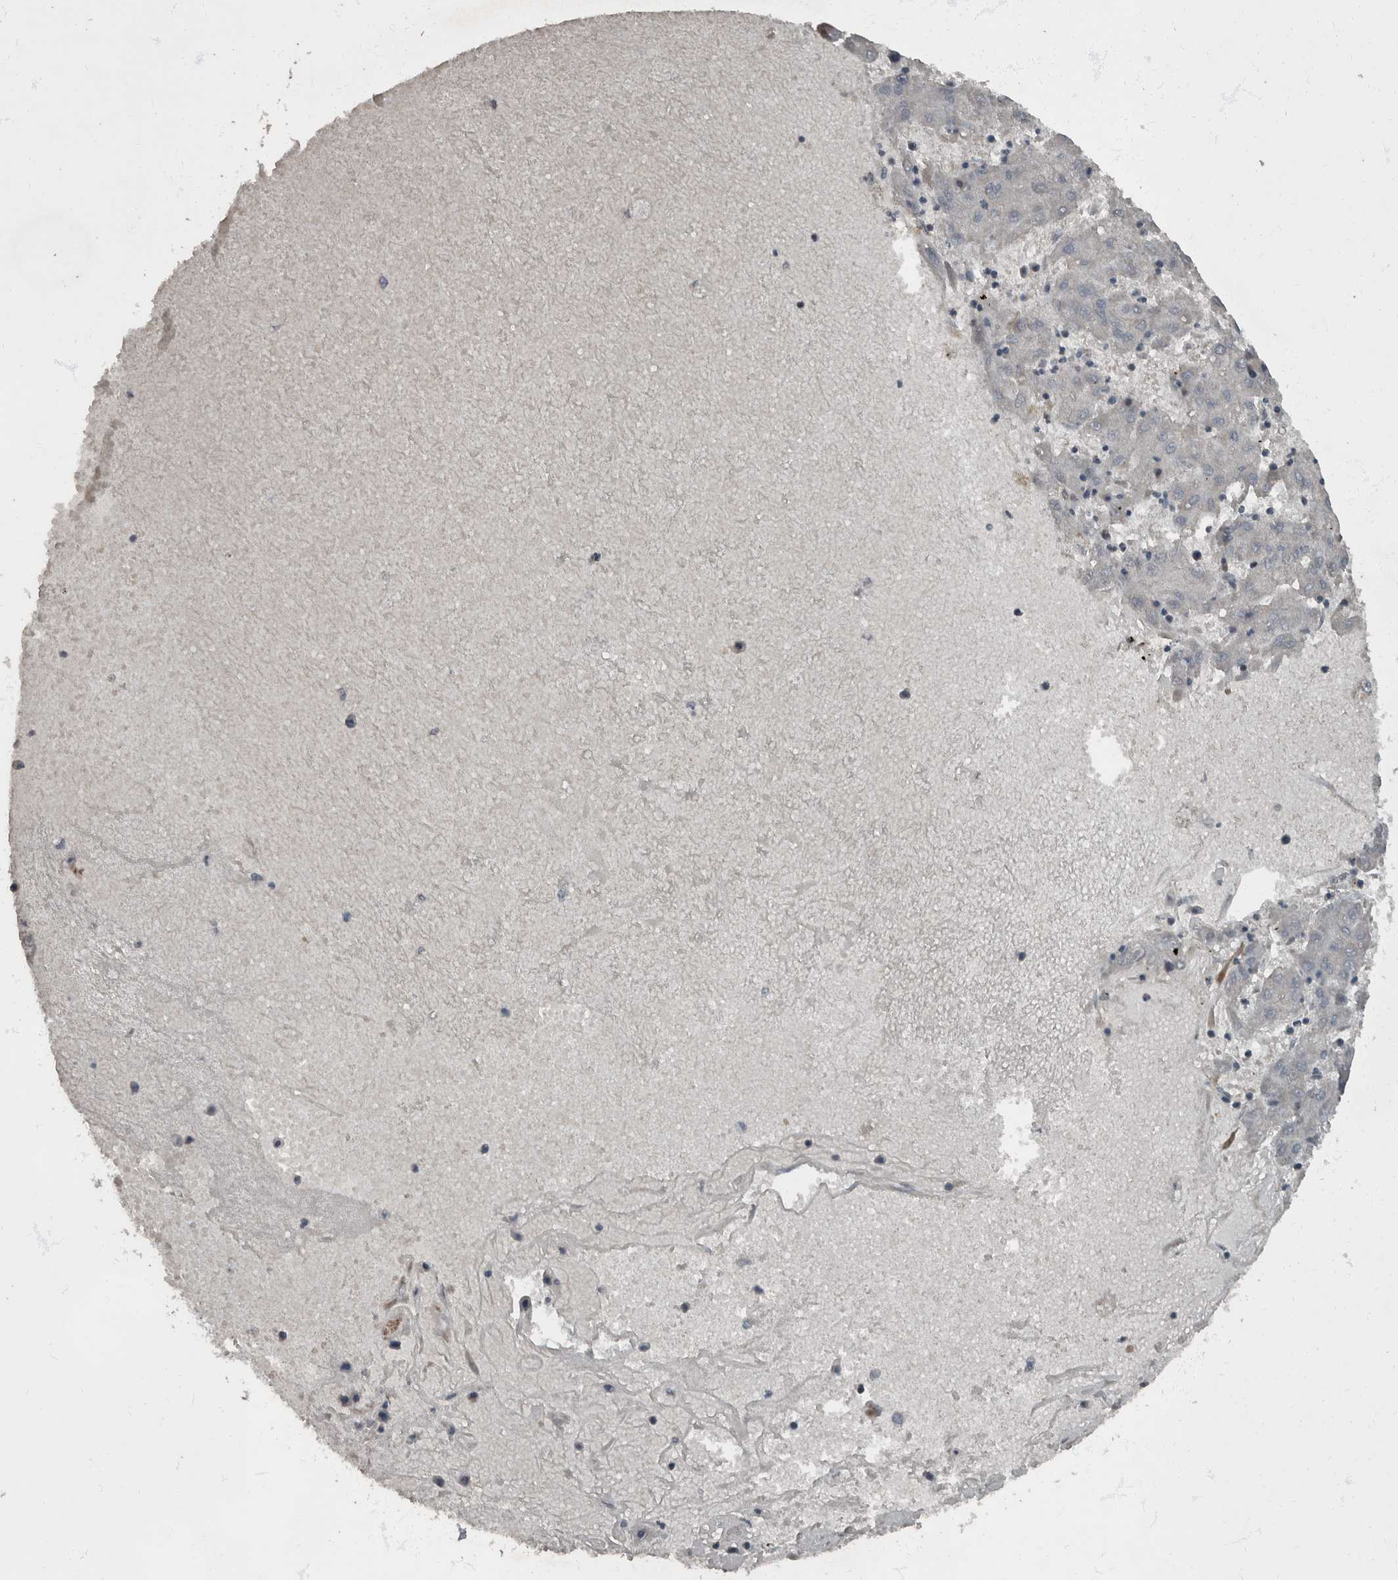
{"staining": {"intensity": "negative", "quantity": "none", "location": "none"}, "tissue": "liver cancer", "cell_type": "Tumor cells", "image_type": "cancer", "snomed": [{"axis": "morphology", "description": "Carcinoma, Hepatocellular, NOS"}, {"axis": "topography", "description": "Liver"}], "caption": "This micrograph is of hepatocellular carcinoma (liver) stained with immunohistochemistry to label a protein in brown with the nuclei are counter-stained blue. There is no staining in tumor cells. (Stains: DAB (3,3'-diaminobenzidine) immunohistochemistry with hematoxylin counter stain, Microscopy: brightfield microscopy at high magnification).", "gene": "RABGGTB", "patient": {"sex": "male", "age": 72}}